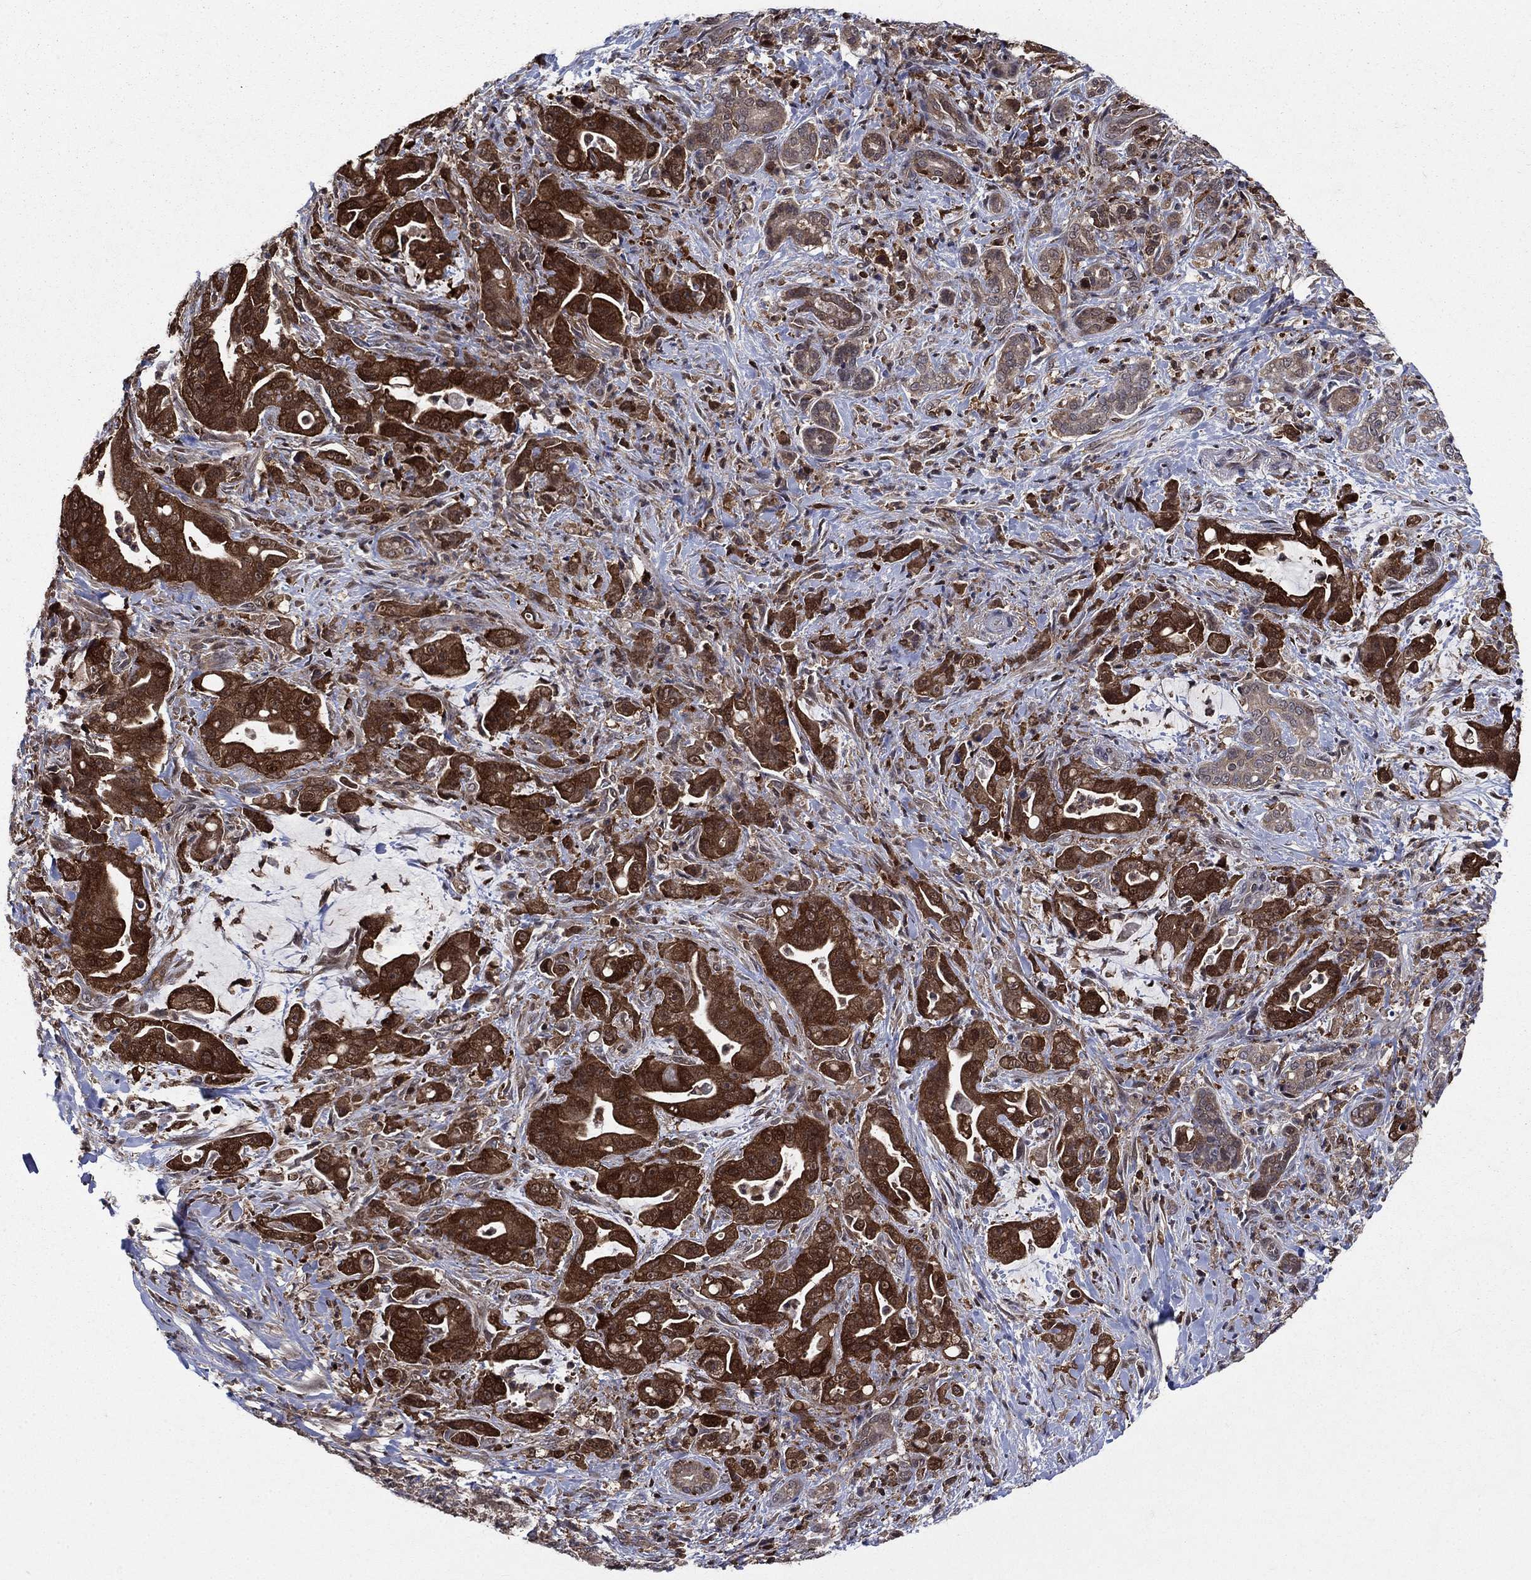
{"staining": {"intensity": "strong", "quantity": "25%-75%", "location": "cytoplasmic/membranous"}, "tissue": "pancreatic cancer", "cell_type": "Tumor cells", "image_type": "cancer", "snomed": [{"axis": "morphology", "description": "Normal tissue, NOS"}, {"axis": "morphology", "description": "Inflammation, NOS"}, {"axis": "morphology", "description": "Adenocarcinoma, NOS"}, {"axis": "topography", "description": "Pancreas"}], "caption": "Human pancreatic cancer (adenocarcinoma) stained with a brown dye demonstrates strong cytoplasmic/membranous positive staining in about 25%-75% of tumor cells.", "gene": "CACYBP", "patient": {"sex": "male", "age": 57}}